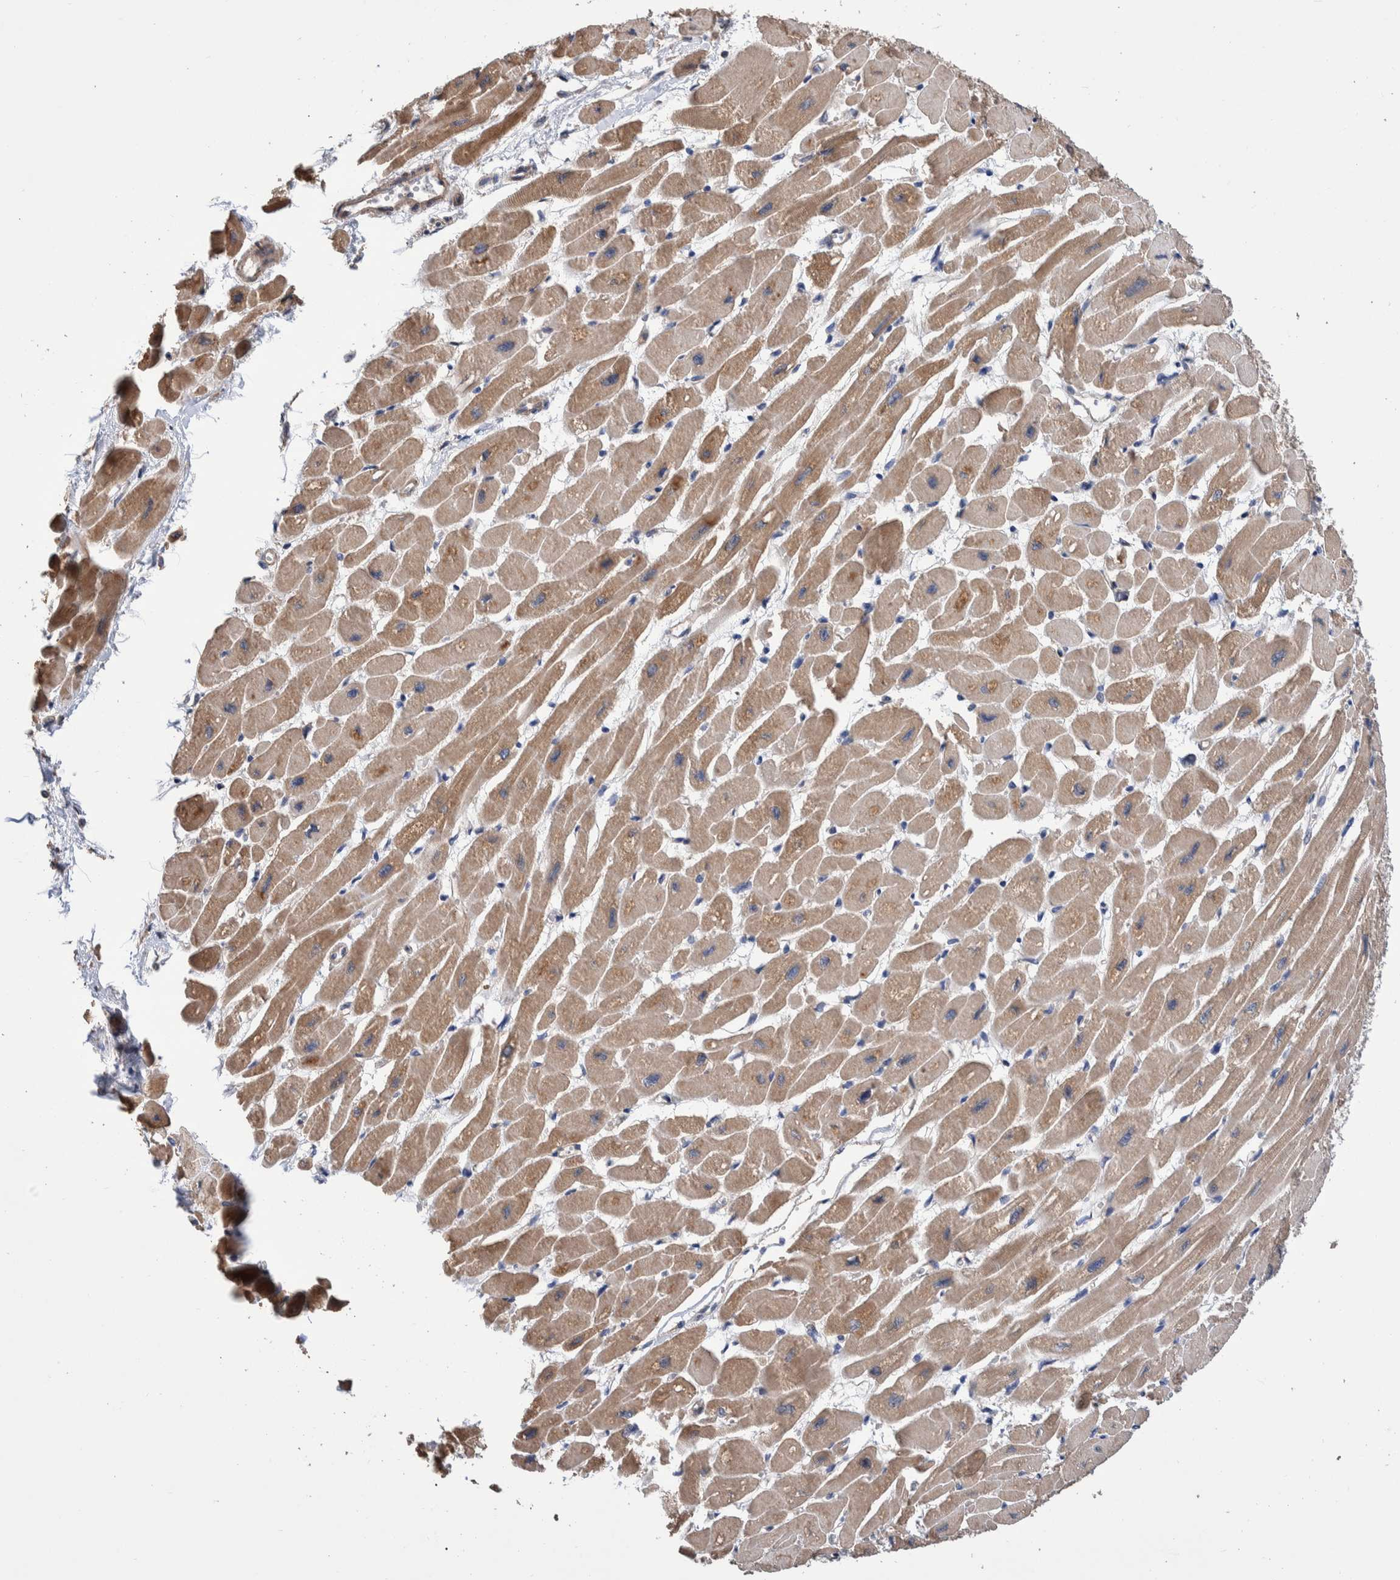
{"staining": {"intensity": "moderate", "quantity": ">75%", "location": "cytoplasmic/membranous"}, "tissue": "heart muscle", "cell_type": "Cardiomyocytes", "image_type": "normal", "snomed": [{"axis": "morphology", "description": "Normal tissue, NOS"}, {"axis": "topography", "description": "Heart"}], "caption": "An immunohistochemistry image of benign tissue is shown. Protein staining in brown highlights moderate cytoplasmic/membranous positivity in heart muscle within cardiomyocytes. (DAB (3,3'-diaminobenzidine) = brown stain, brightfield microscopy at high magnification).", "gene": "SLC45A4", "patient": {"sex": "female", "age": 54}}